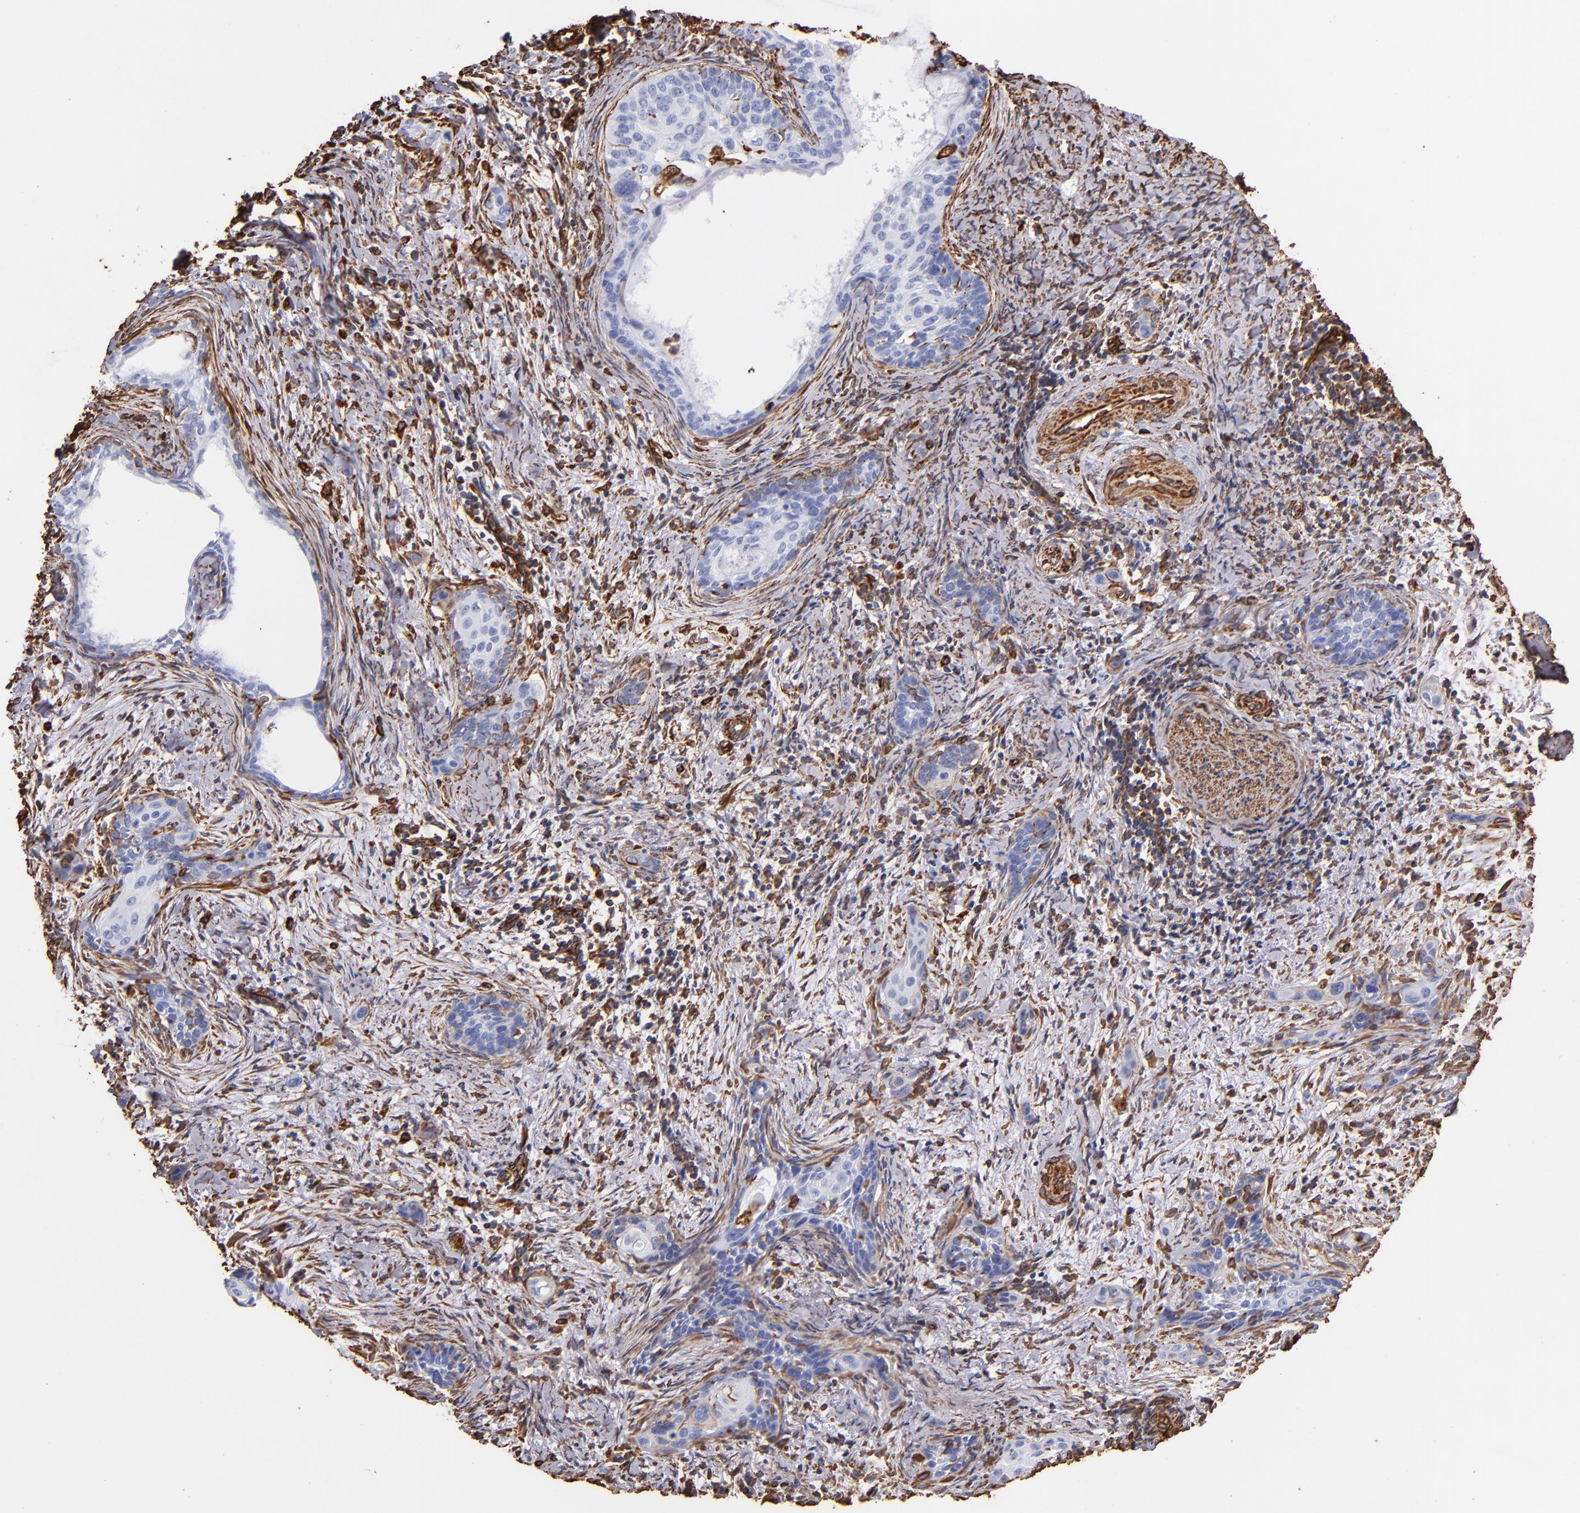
{"staining": {"intensity": "strong", "quantity": "<25%", "location": "cytoplasmic/membranous"}, "tissue": "cervical cancer", "cell_type": "Tumor cells", "image_type": "cancer", "snomed": [{"axis": "morphology", "description": "Squamous cell carcinoma, NOS"}, {"axis": "topography", "description": "Cervix"}], "caption": "This is an image of immunohistochemistry staining of cervical cancer, which shows strong positivity in the cytoplasmic/membranous of tumor cells.", "gene": "VIM", "patient": {"sex": "female", "age": 33}}